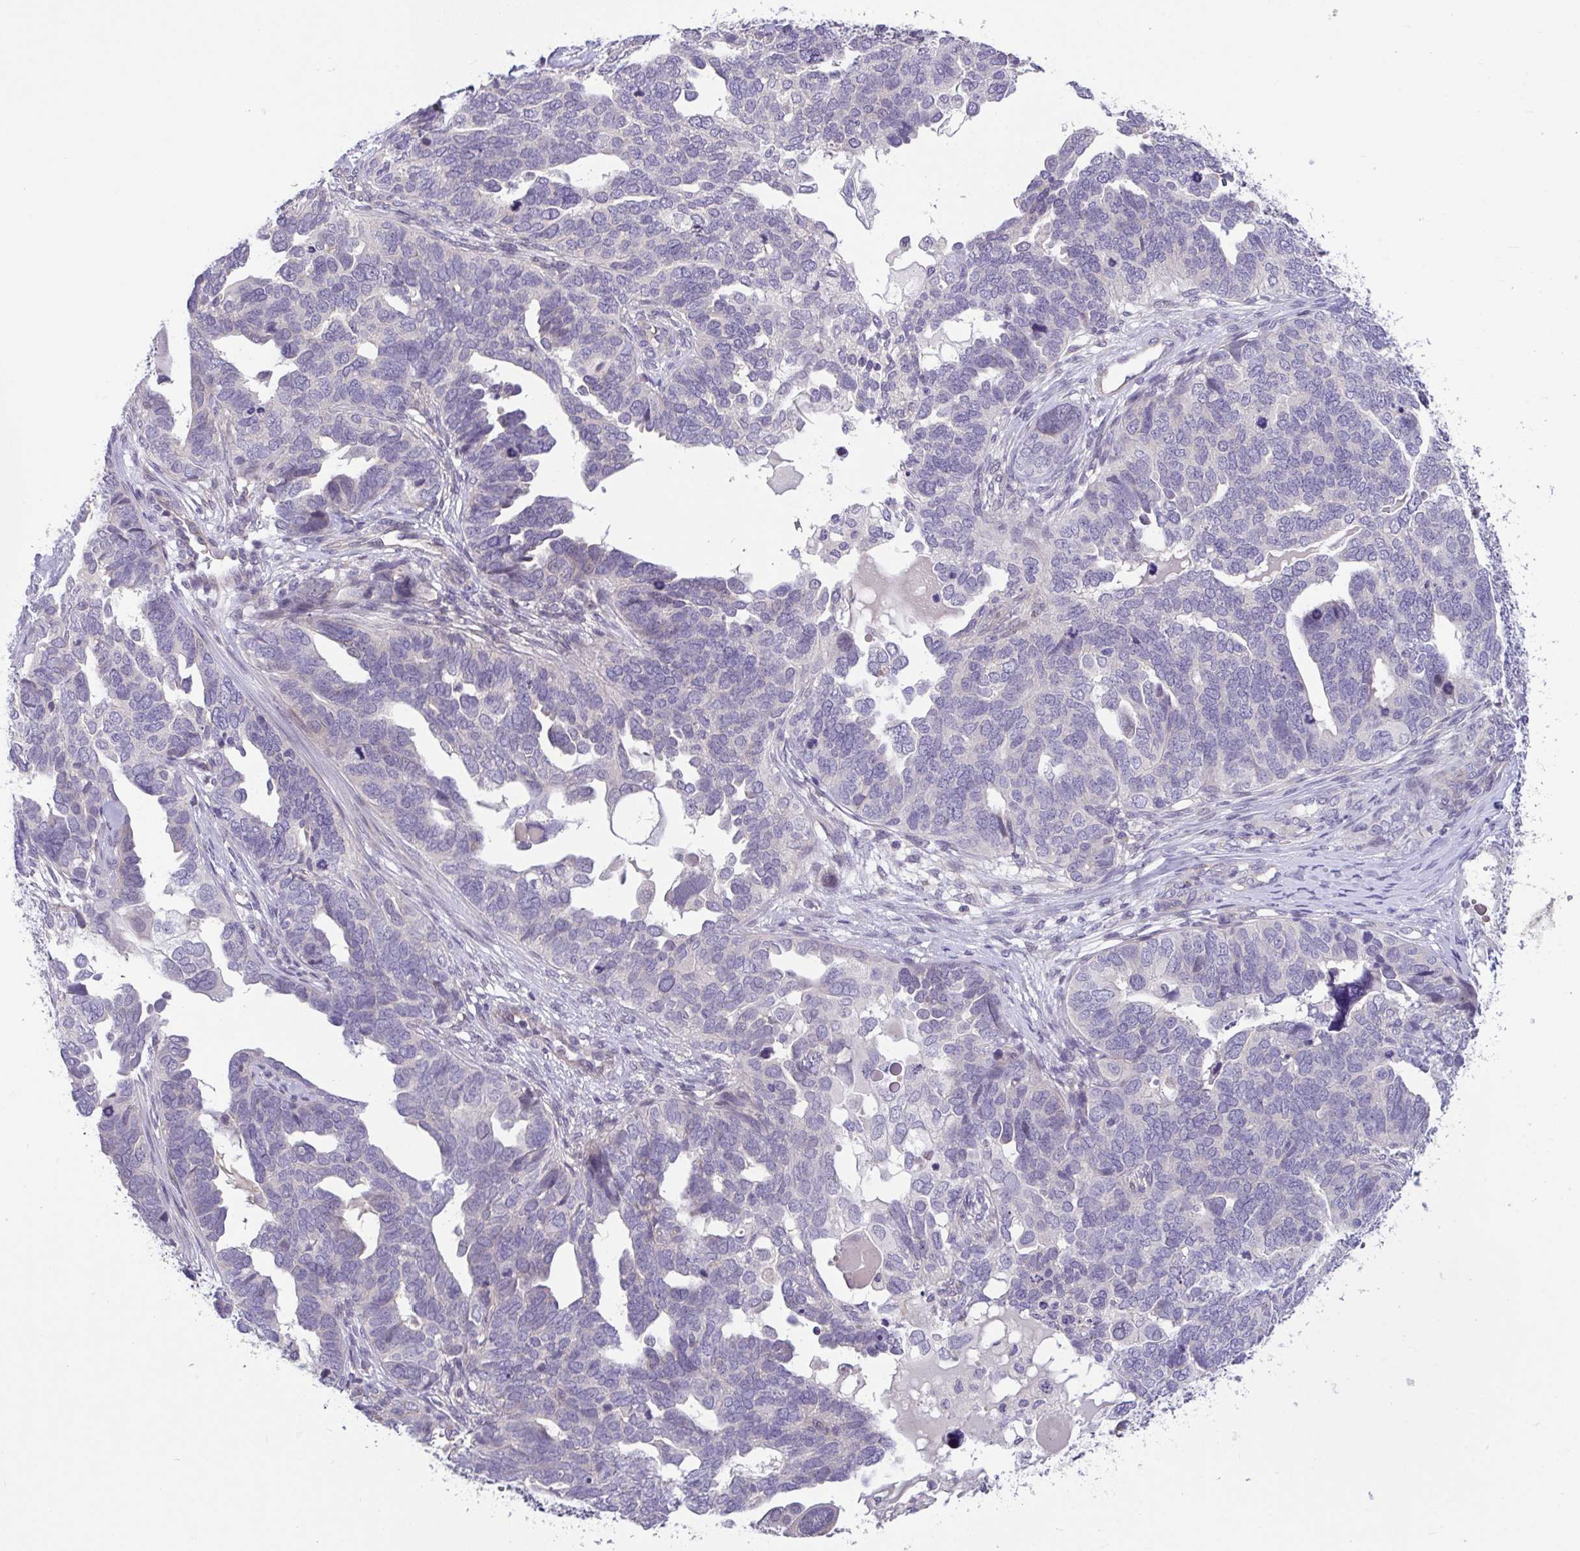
{"staining": {"intensity": "negative", "quantity": "none", "location": "none"}, "tissue": "ovarian cancer", "cell_type": "Tumor cells", "image_type": "cancer", "snomed": [{"axis": "morphology", "description": "Cystadenocarcinoma, serous, NOS"}, {"axis": "topography", "description": "Ovary"}], "caption": "This is a micrograph of immunohistochemistry (IHC) staining of ovarian serous cystadenocarcinoma, which shows no staining in tumor cells.", "gene": "RHOXF1", "patient": {"sex": "female", "age": 51}}